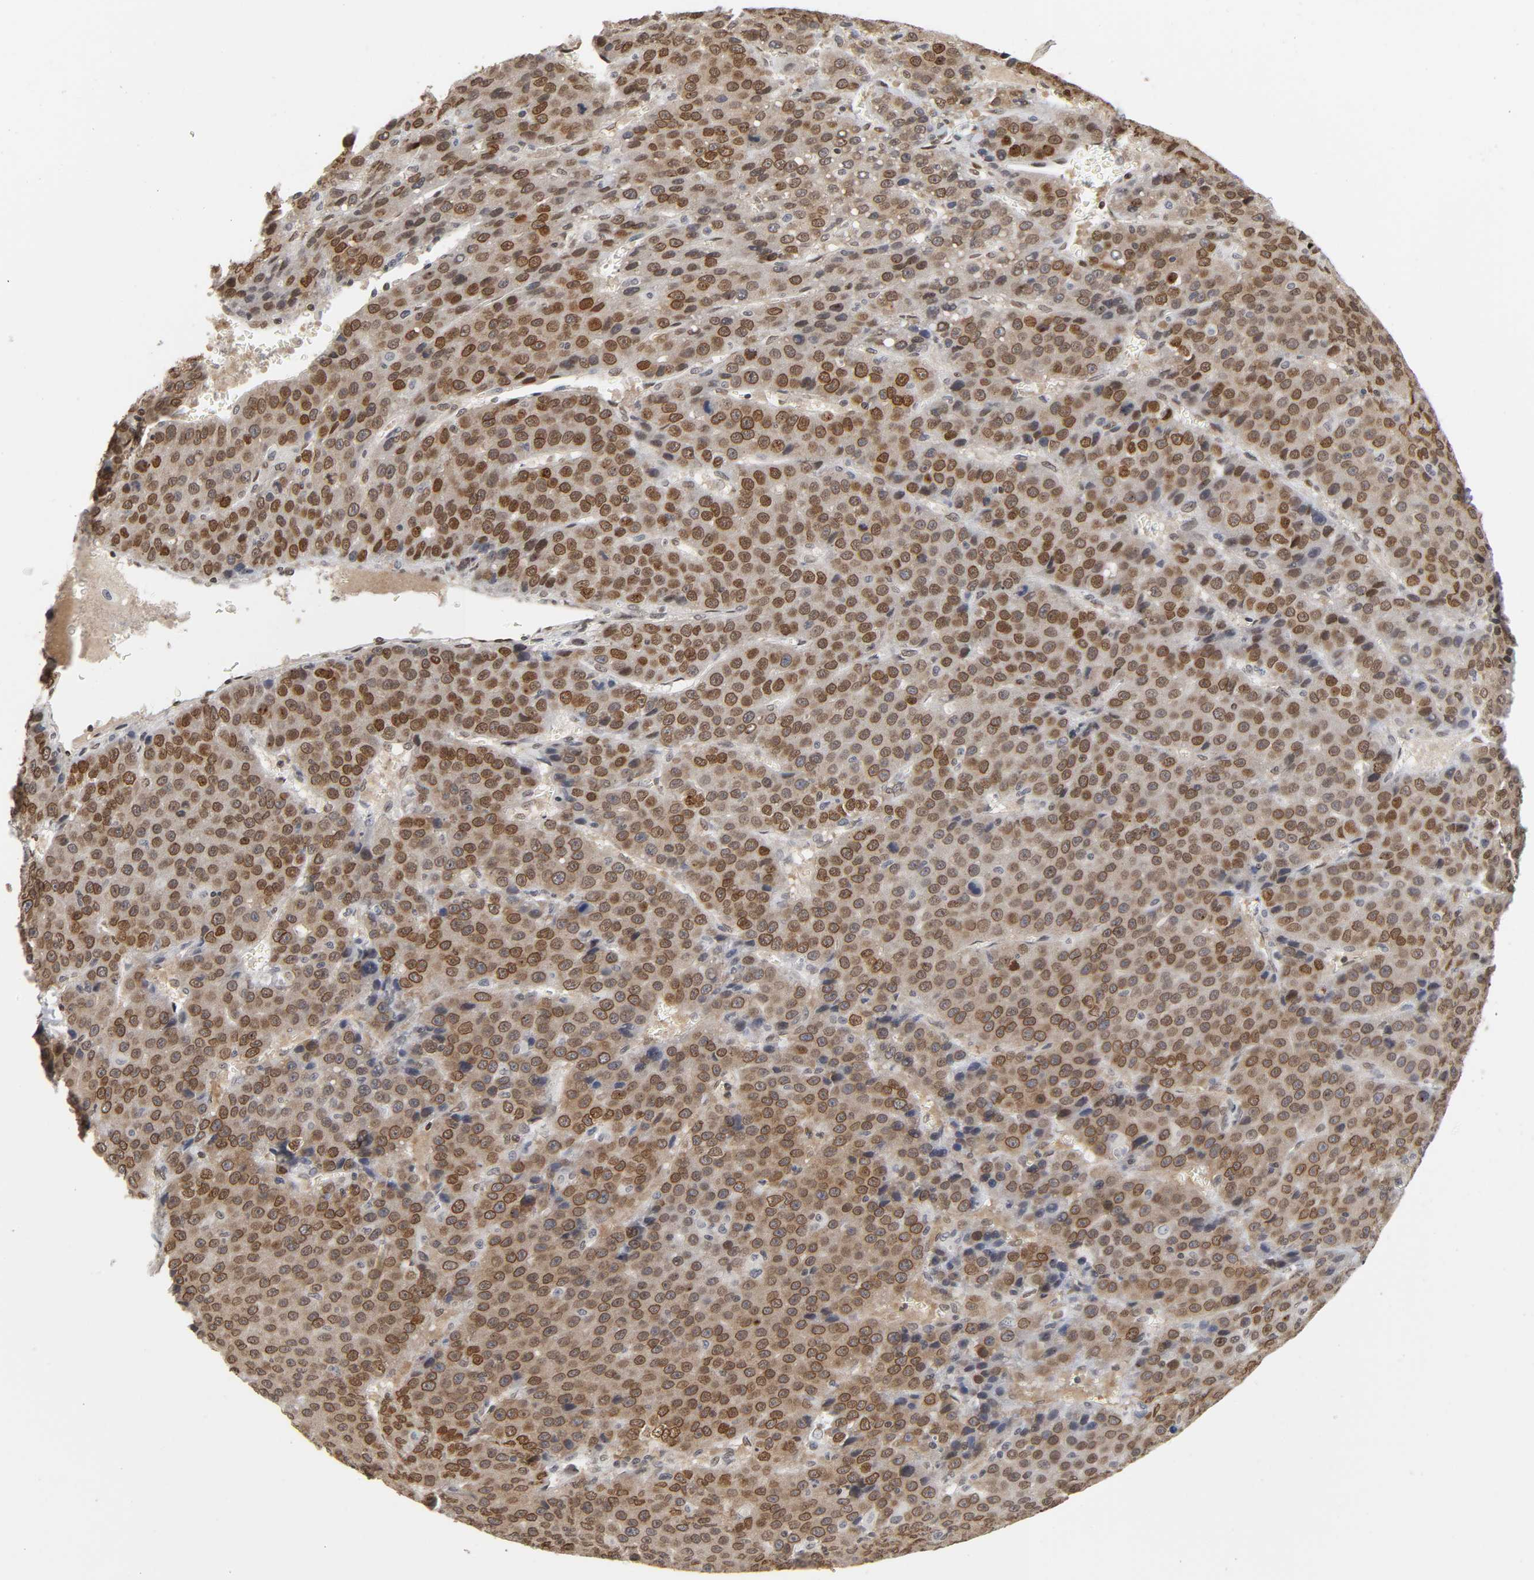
{"staining": {"intensity": "strong", "quantity": ">75%", "location": "cytoplasmic/membranous,nuclear"}, "tissue": "liver cancer", "cell_type": "Tumor cells", "image_type": "cancer", "snomed": [{"axis": "morphology", "description": "Carcinoma, Hepatocellular, NOS"}, {"axis": "topography", "description": "Liver"}], "caption": "Liver cancer (hepatocellular carcinoma) tissue exhibits strong cytoplasmic/membranous and nuclear expression in approximately >75% of tumor cells, visualized by immunohistochemistry. Immunohistochemistry (ihc) stains the protein of interest in brown and the nuclei are stained blue.", "gene": "SUMO1", "patient": {"sex": "female", "age": 53}}